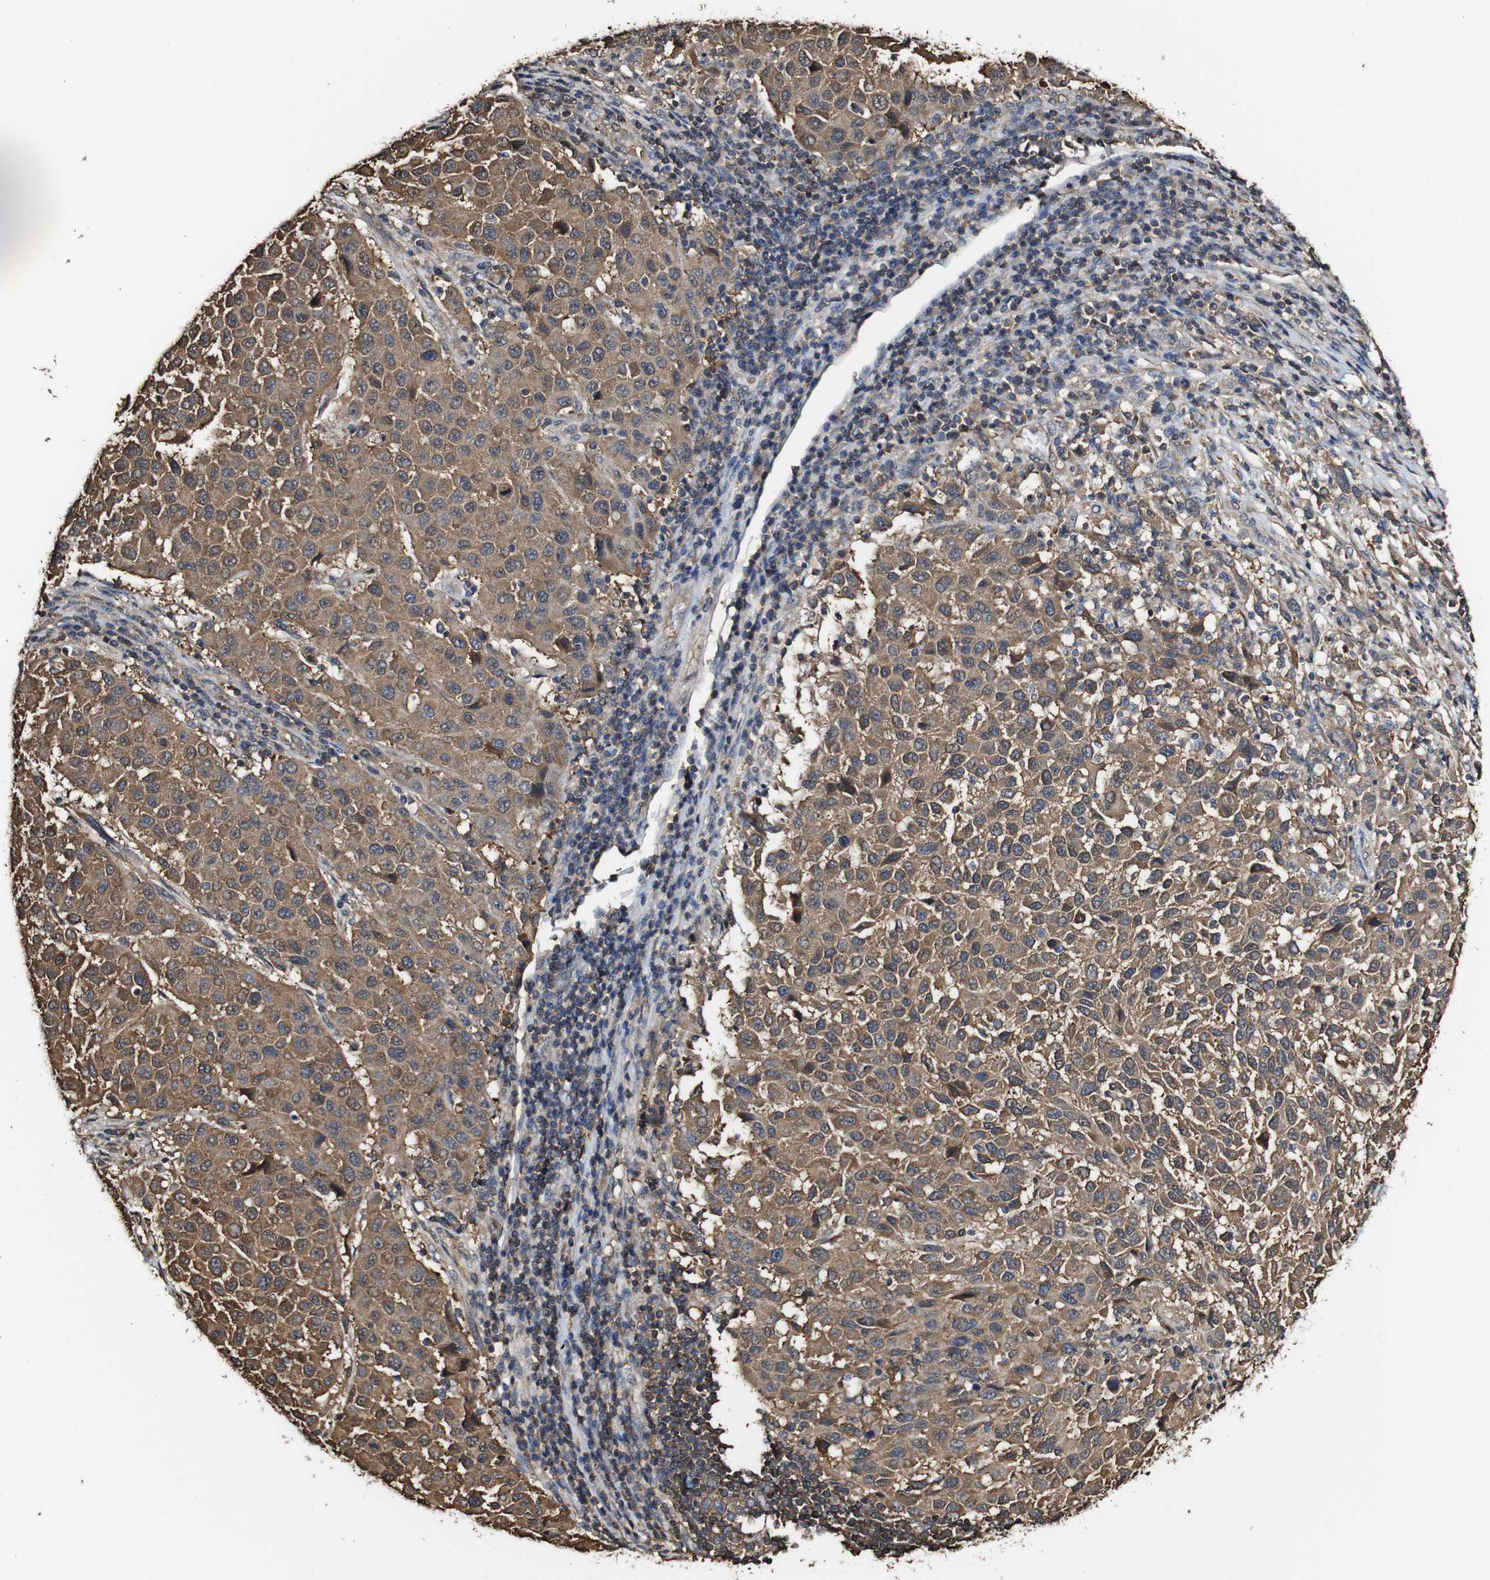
{"staining": {"intensity": "moderate", "quantity": ">75%", "location": "cytoplasmic/membranous"}, "tissue": "melanoma", "cell_type": "Tumor cells", "image_type": "cancer", "snomed": [{"axis": "morphology", "description": "Malignant melanoma, Metastatic site"}, {"axis": "topography", "description": "Lymph node"}], "caption": "DAB (3,3'-diaminobenzidine) immunohistochemical staining of melanoma exhibits moderate cytoplasmic/membranous protein positivity in approximately >75% of tumor cells. The protein is stained brown, and the nuclei are stained in blue (DAB (3,3'-diaminobenzidine) IHC with brightfield microscopy, high magnification).", "gene": "PTPRR", "patient": {"sex": "male", "age": 61}}